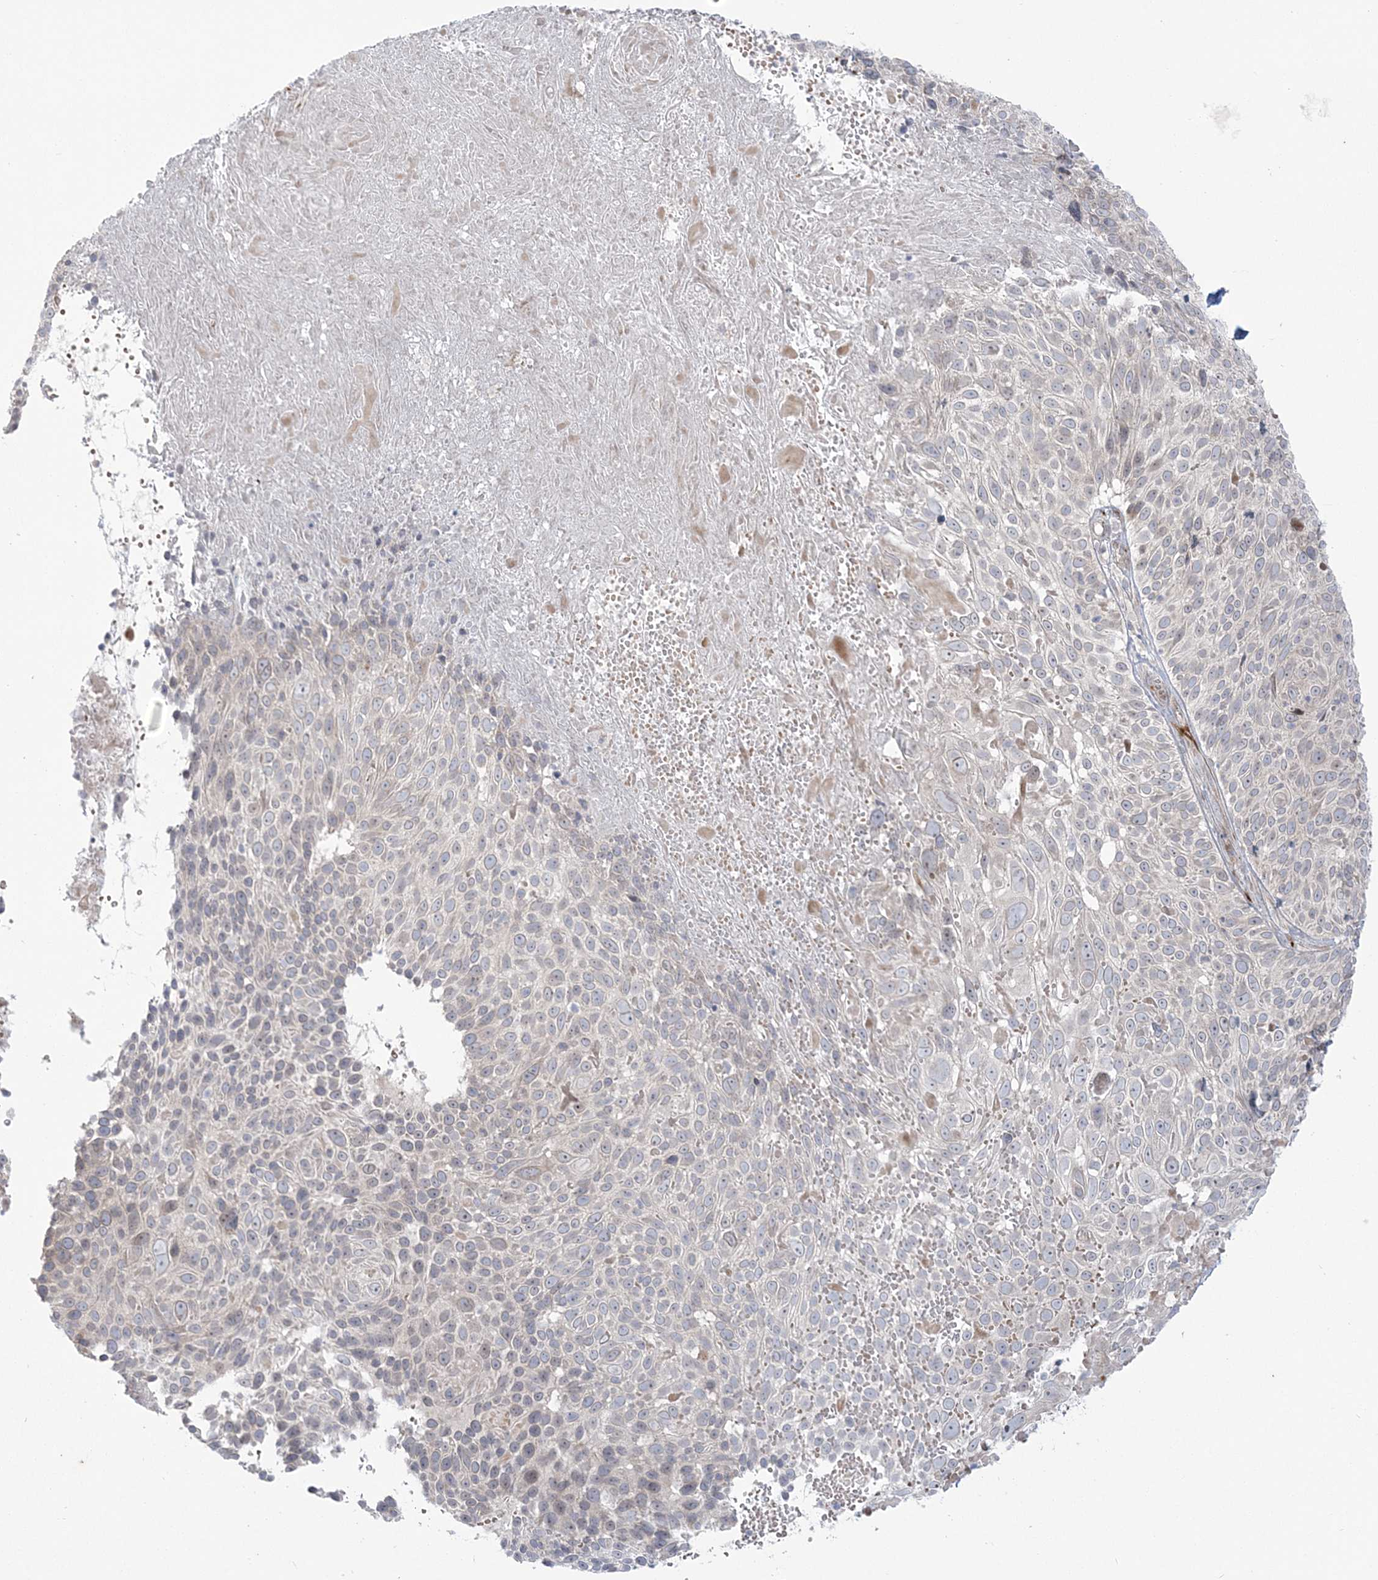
{"staining": {"intensity": "negative", "quantity": "none", "location": "none"}, "tissue": "cervical cancer", "cell_type": "Tumor cells", "image_type": "cancer", "snomed": [{"axis": "morphology", "description": "Squamous cell carcinoma, NOS"}, {"axis": "topography", "description": "Cervix"}], "caption": "Human squamous cell carcinoma (cervical) stained for a protein using IHC exhibits no staining in tumor cells.", "gene": "NUDT9", "patient": {"sex": "female", "age": 74}}